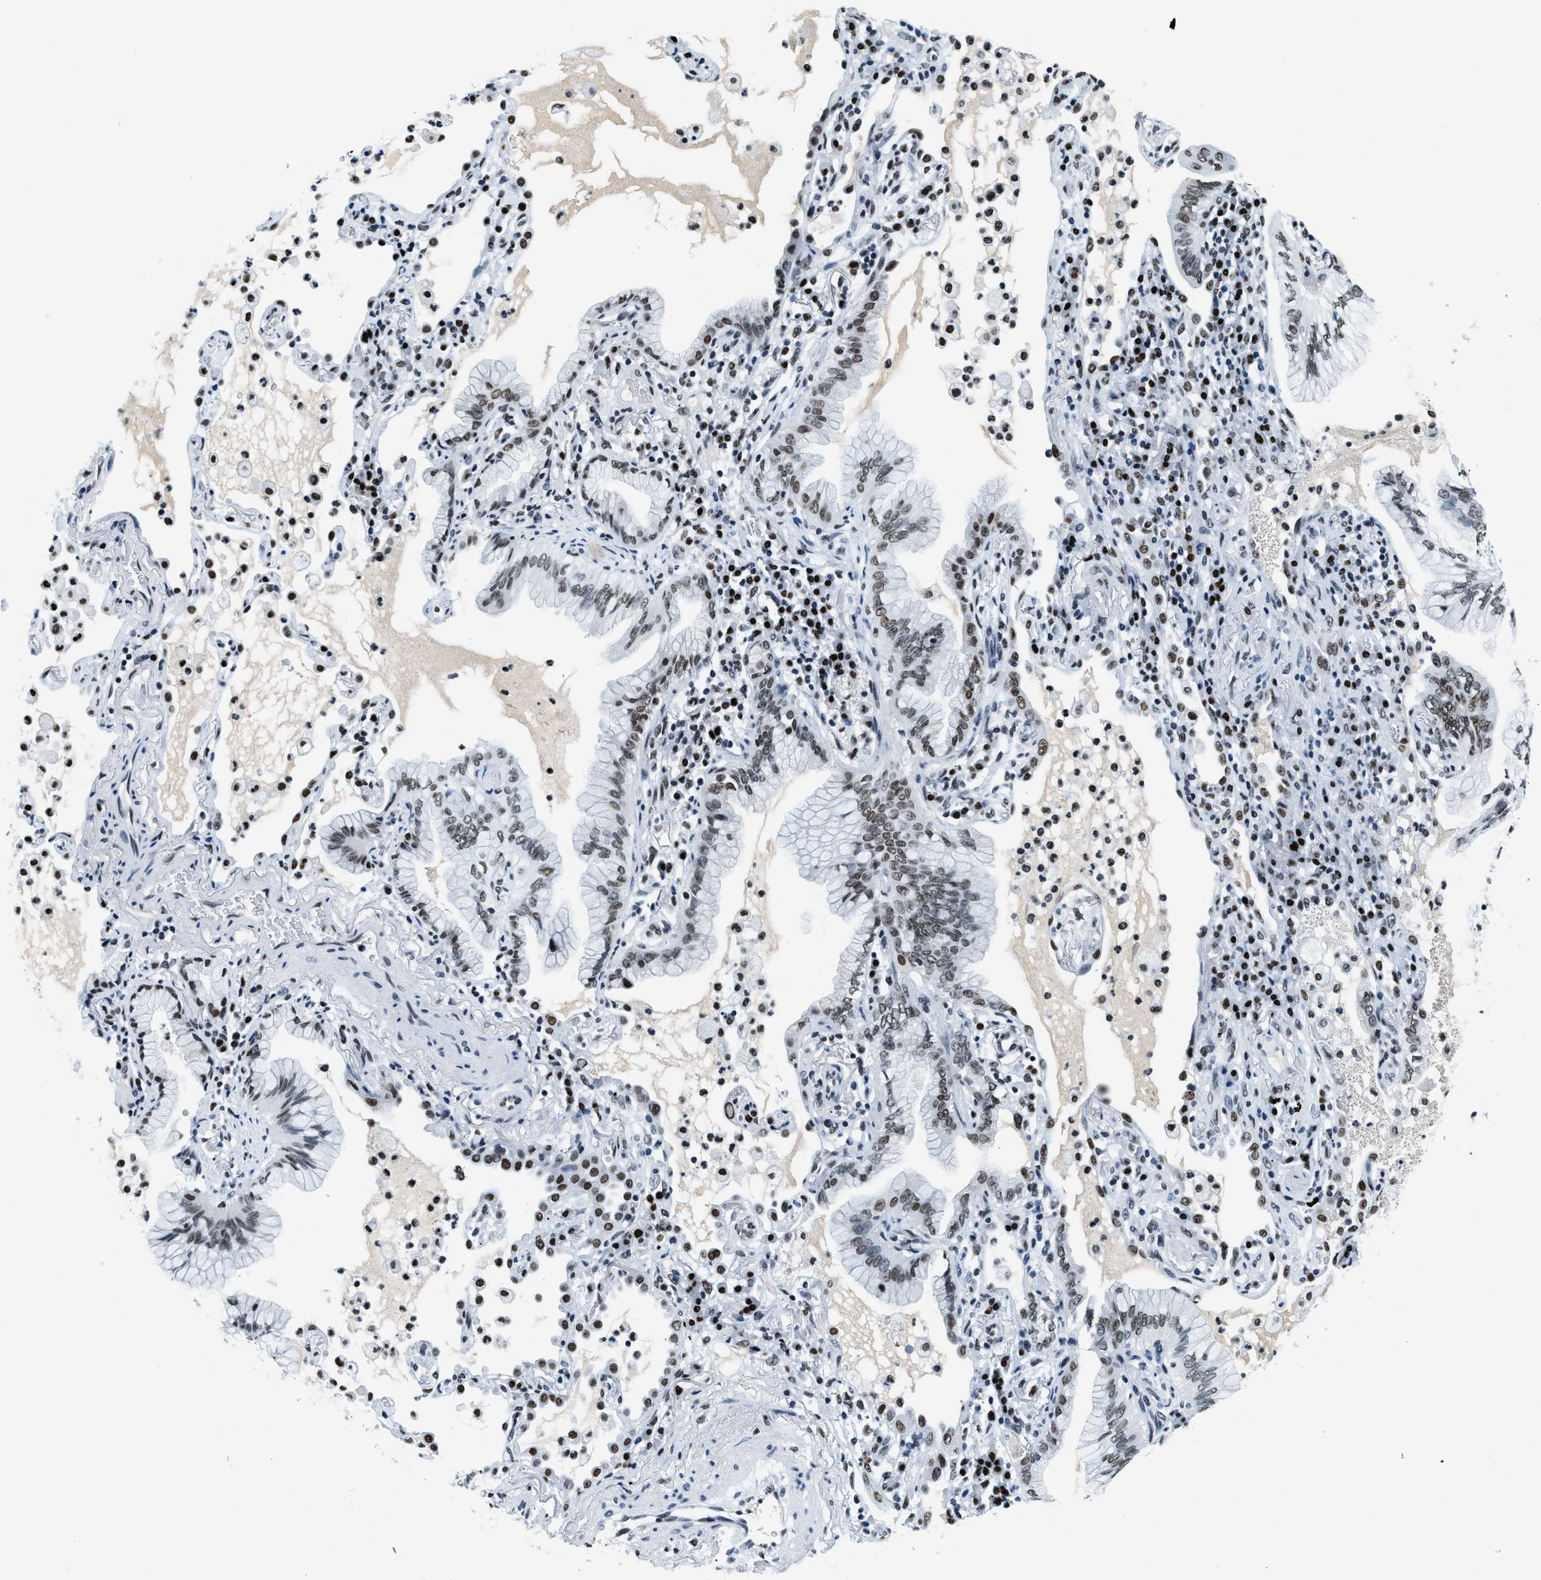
{"staining": {"intensity": "moderate", "quantity": ">75%", "location": "nuclear"}, "tissue": "lung cancer", "cell_type": "Tumor cells", "image_type": "cancer", "snomed": [{"axis": "morphology", "description": "Adenocarcinoma, NOS"}, {"axis": "topography", "description": "Lung"}], "caption": "IHC (DAB (3,3'-diaminobenzidine)) staining of lung cancer shows moderate nuclear protein staining in approximately >75% of tumor cells.", "gene": "TOP1", "patient": {"sex": "female", "age": 70}}